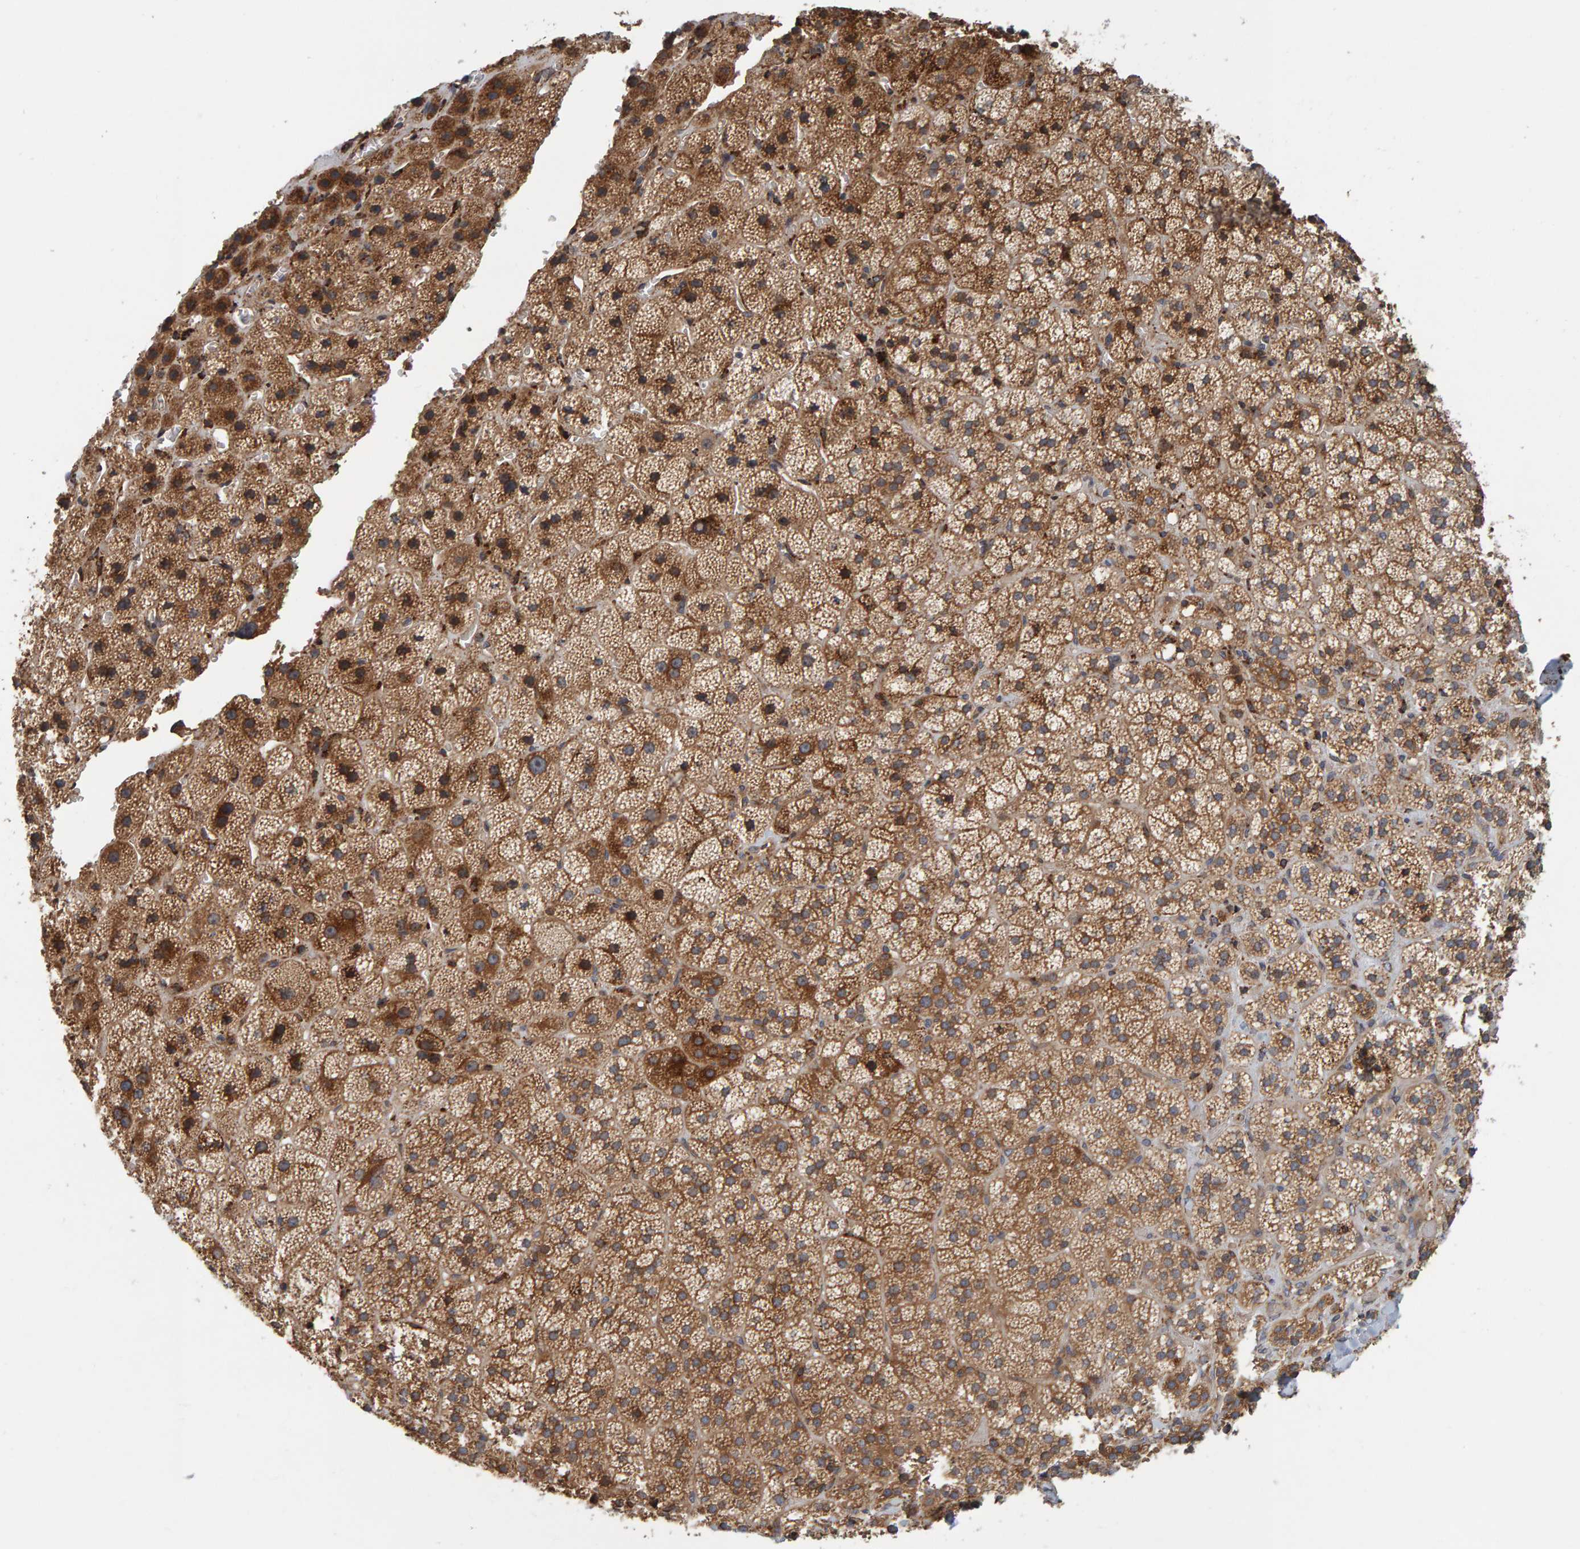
{"staining": {"intensity": "moderate", "quantity": ">75%", "location": "cytoplasmic/membranous"}, "tissue": "adrenal gland", "cell_type": "Glandular cells", "image_type": "normal", "snomed": [{"axis": "morphology", "description": "Normal tissue, NOS"}, {"axis": "topography", "description": "Adrenal gland"}], "caption": "Glandular cells show medium levels of moderate cytoplasmic/membranous positivity in about >75% of cells in benign adrenal gland.", "gene": "BAIAP2", "patient": {"sex": "female", "age": 44}}